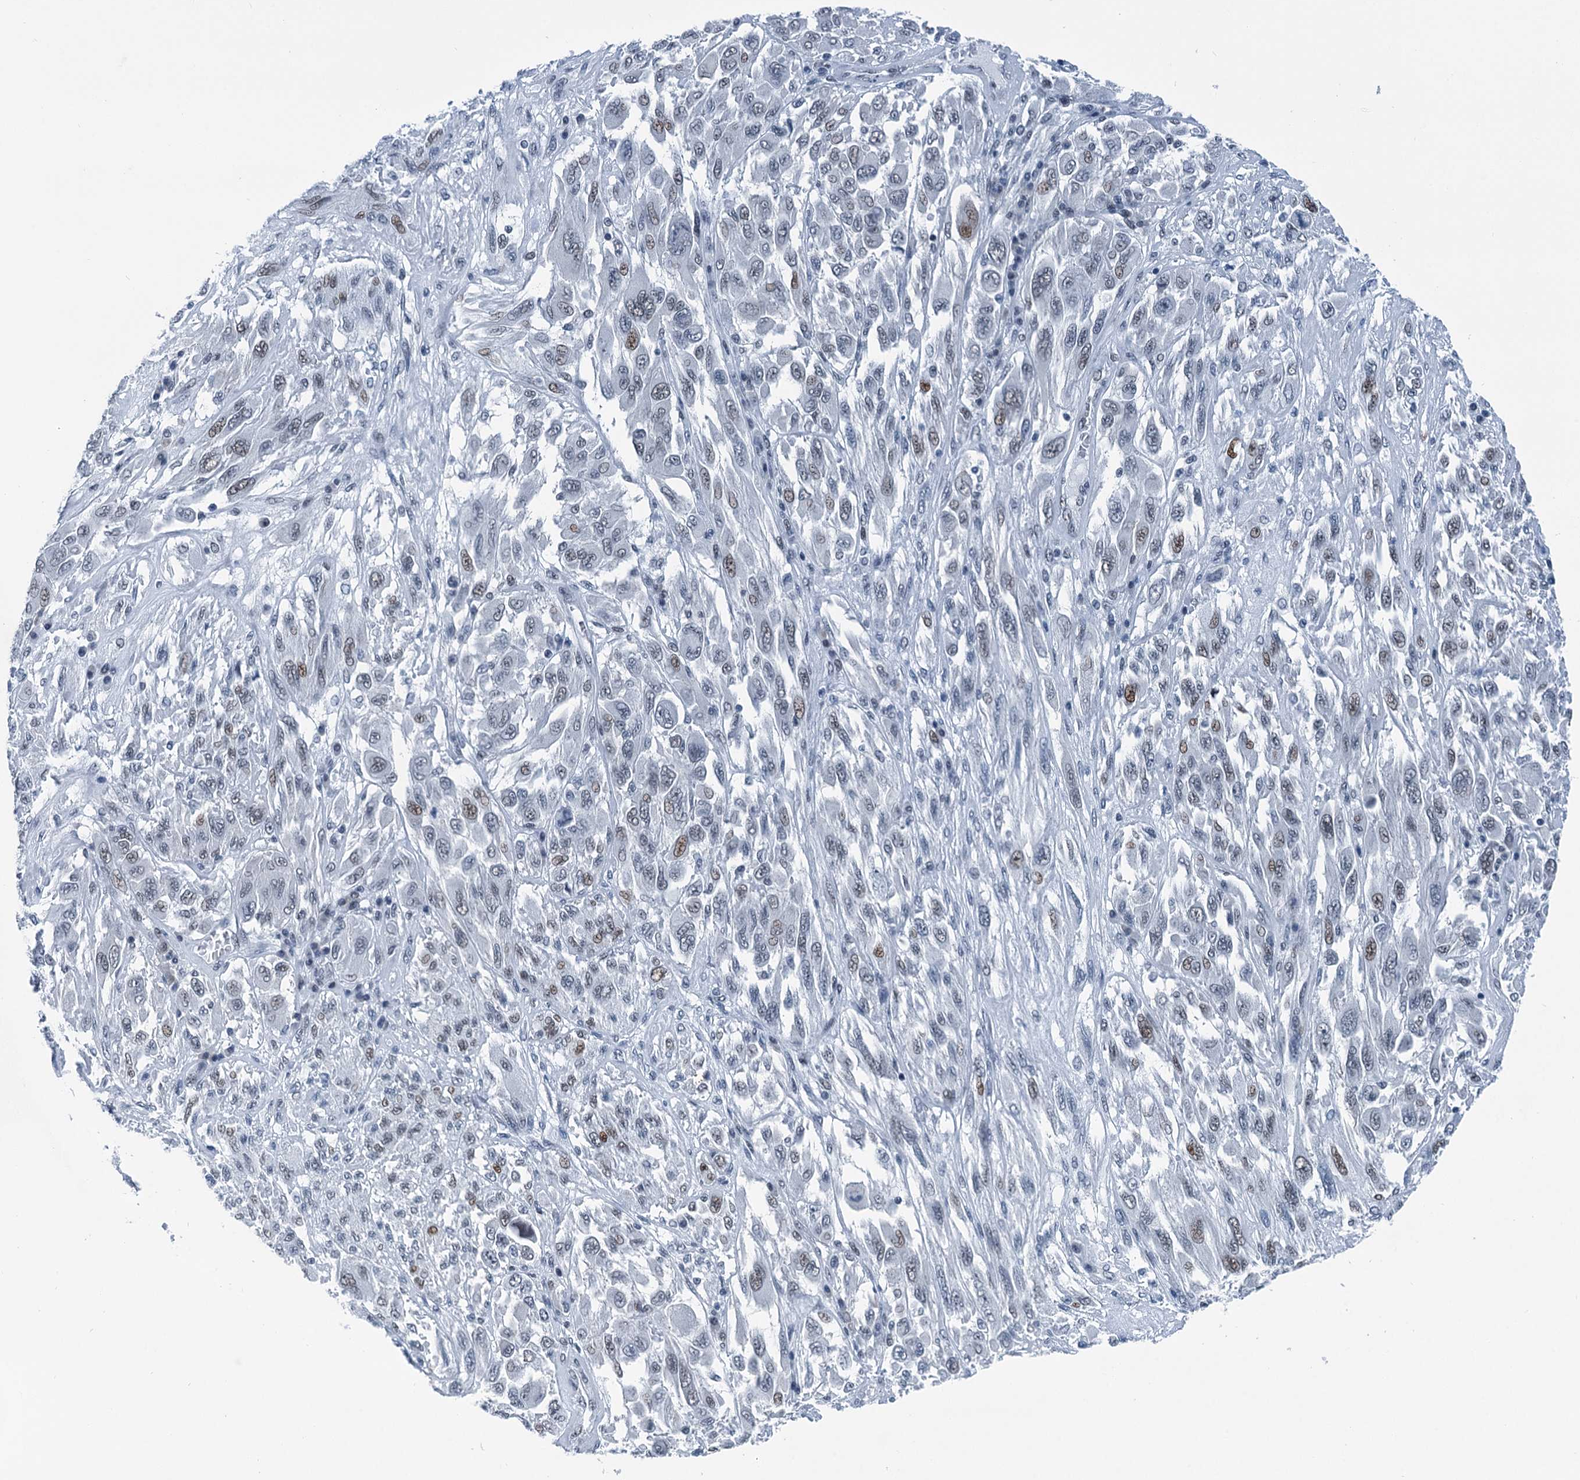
{"staining": {"intensity": "moderate", "quantity": "<25%", "location": "nuclear"}, "tissue": "melanoma", "cell_type": "Tumor cells", "image_type": "cancer", "snomed": [{"axis": "morphology", "description": "Malignant melanoma, NOS"}, {"axis": "topography", "description": "Skin"}], "caption": "A high-resolution histopathology image shows IHC staining of malignant melanoma, which reveals moderate nuclear positivity in about <25% of tumor cells.", "gene": "TRPT1", "patient": {"sex": "female", "age": 91}}